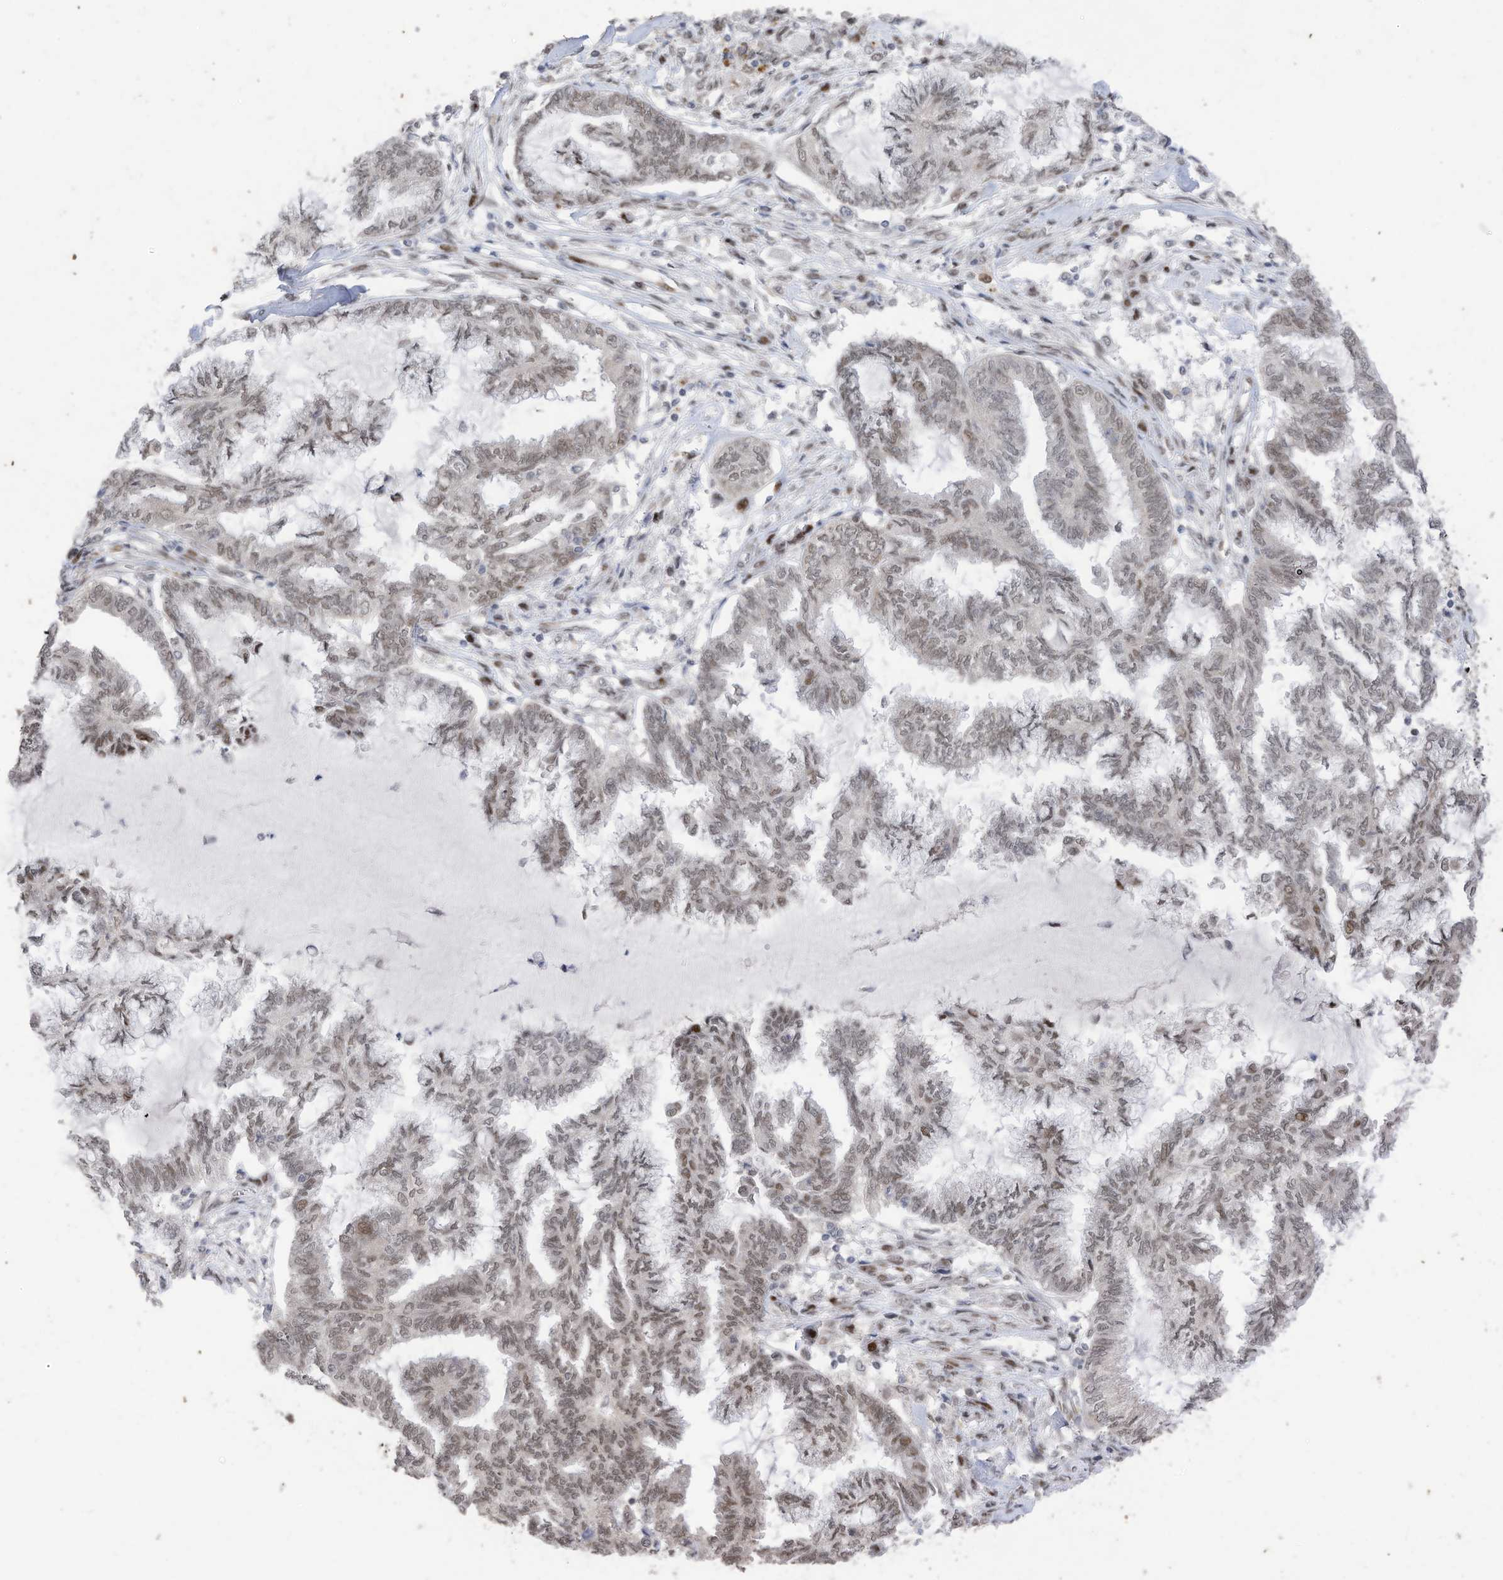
{"staining": {"intensity": "weak", "quantity": ">75%", "location": "nuclear"}, "tissue": "endometrial cancer", "cell_type": "Tumor cells", "image_type": "cancer", "snomed": [{"axis": "morphology", "description": "Adenocarcinoma, NOS"}, {"axis": "topography", "description": "Endometrium"}], "caption": "A photomicrograph of human endometrial cancer (adenocarcinoma) stained for a protein demonstrates weak nuclear brown staining in tumor cells. (DAB (3,3'-diaminobenzidine) IHC, brown staining for protein, blue staining for nuclei).", "gene": "RABL3", "patient": {"sex": "female", "age": 86}}